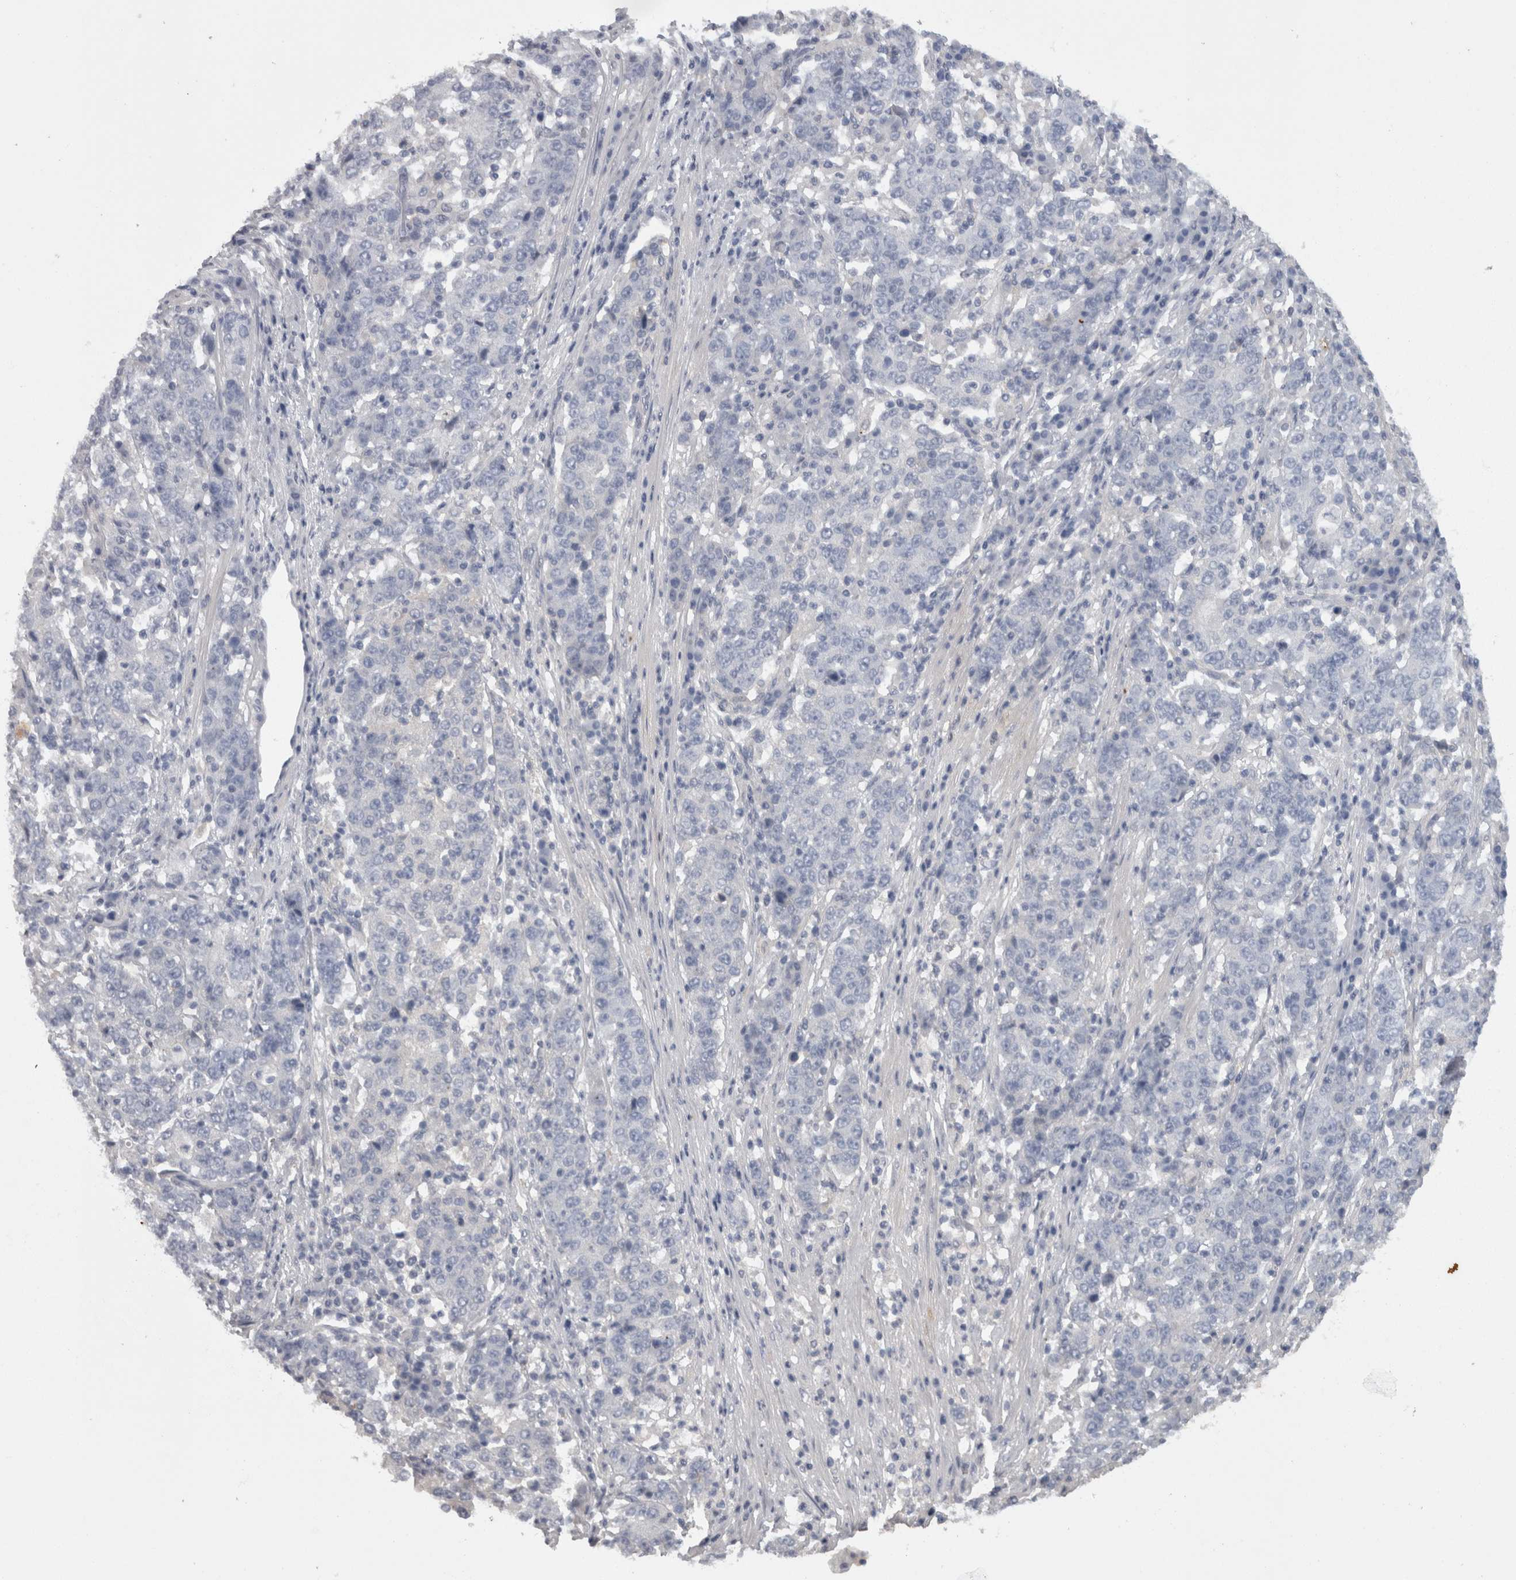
{"staining": {"intensity": "negative", "quantity": "none", "location": "none"}, "tissue": "stomach cancer", "cell_type": "Tumor cells", "image_type": "cancer", "snomed": [{"axis": "morphology", "description": "Adenocarcinoma, NOS"}, {"axis": "topography", "description": "Stomach"}], "caption": "This is a photomicrograph of immunohistochemistry staining of adenocarcinoma (stomach), which shows no expression in tumor cells.", "gene": "CAMK2D", "patient": {"sex": "male", "age": 59}}